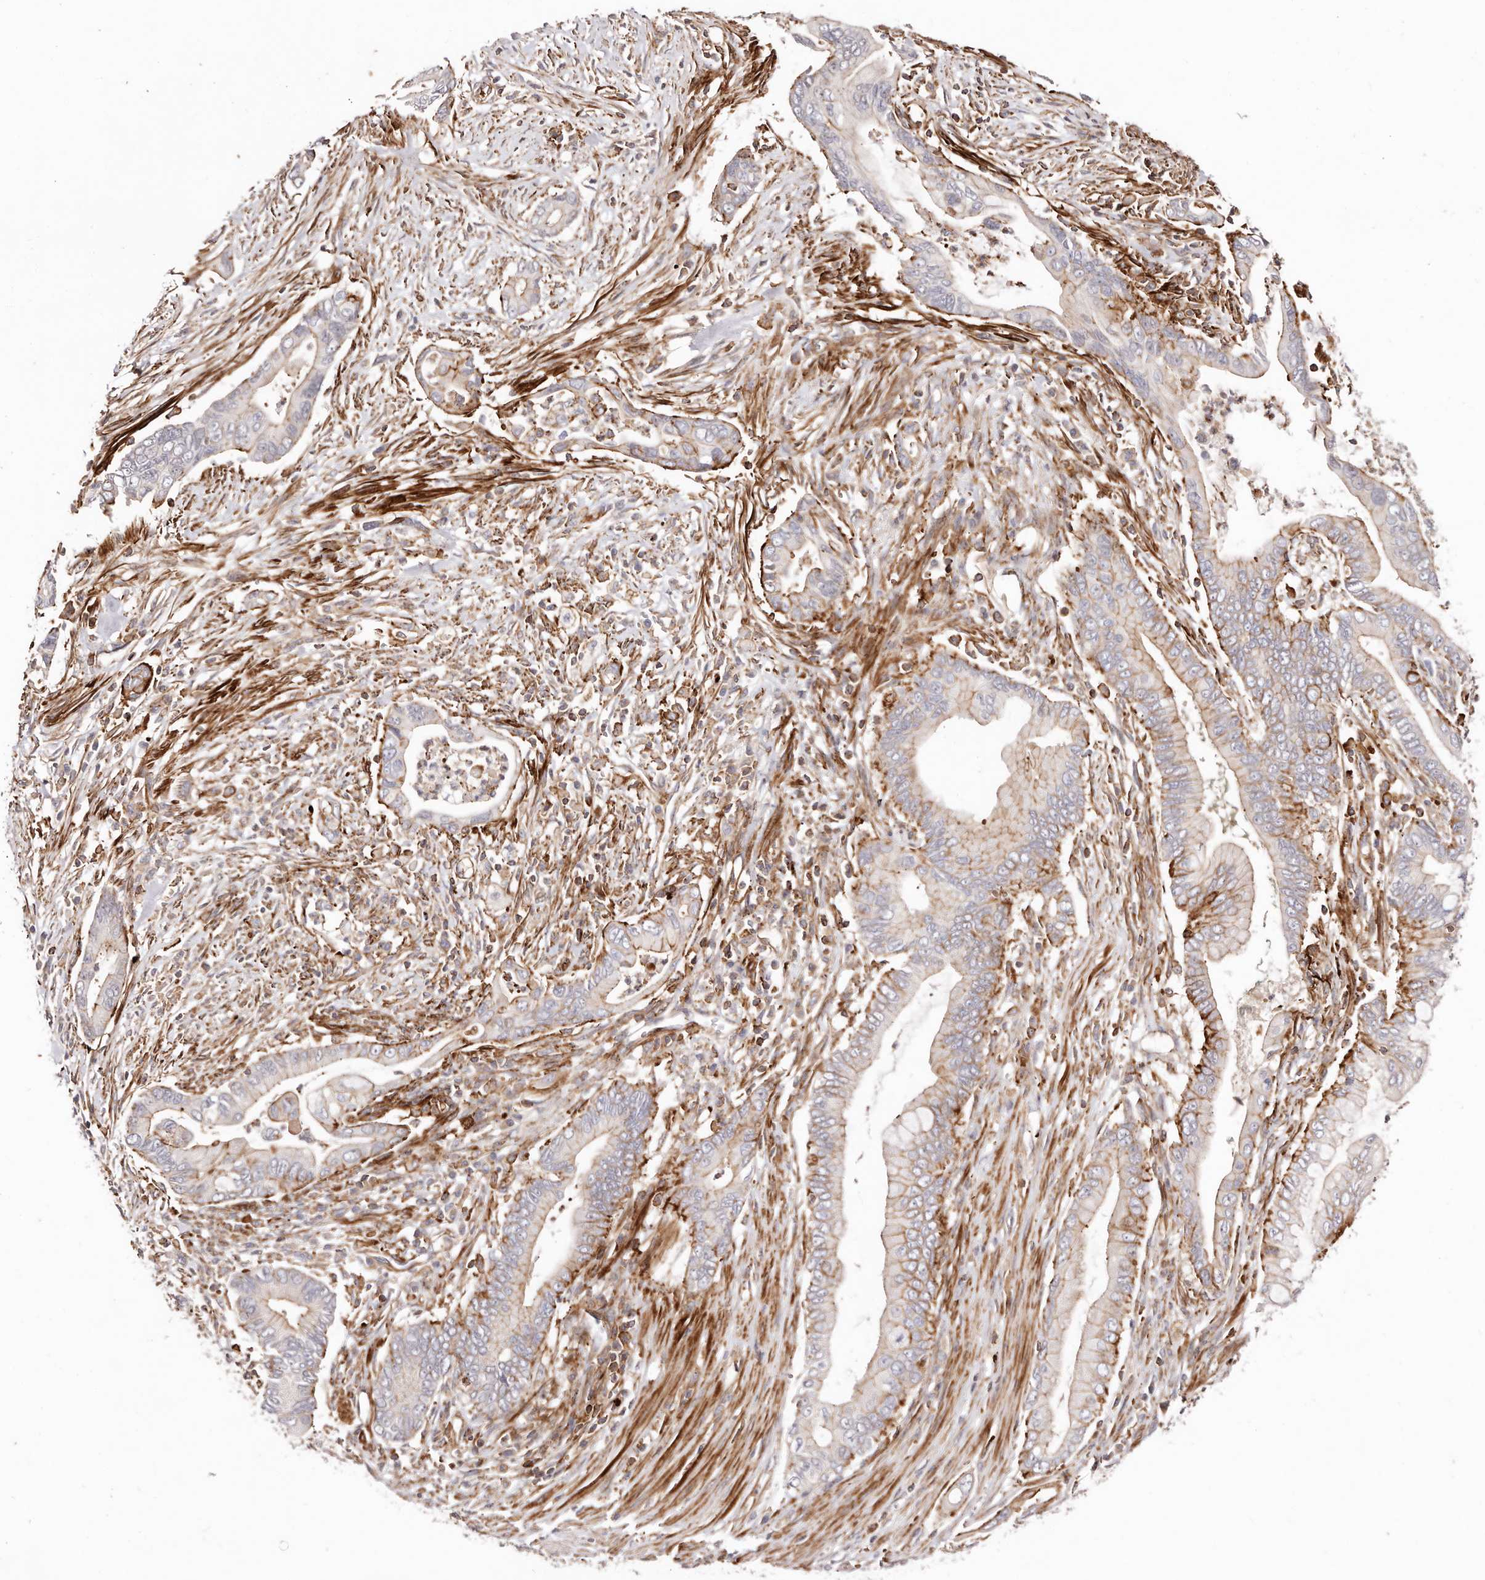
{"staining": {"intensity": "moderate", "quantity": "<25%", "location": "cytoplasmic/membranous"}, "tissue": "pancreatic cancer", "cell_type": "Tumor cells", "image_type": "cancer", "snomed": [{"axis": "morphology", "description": "Adenocarcinoma, NOS"}, {"axis": "topography", "description": "Pancreas"}], "caption": "Immunohistochemistry staining of pancreatic adenocarcinoma, which demonstrates low levels of moderate cytoplasmic/membranous expression in approximately <25% of tumor cells indicating moderate cytoplasmic/membranous protein expression. The staining was performed using DAB (brown) for protein detection and nuclei were counterstained in hematoxylin (blue).", "gene": "PTPN22", "patient": {"sex": "male", "age": 78}}